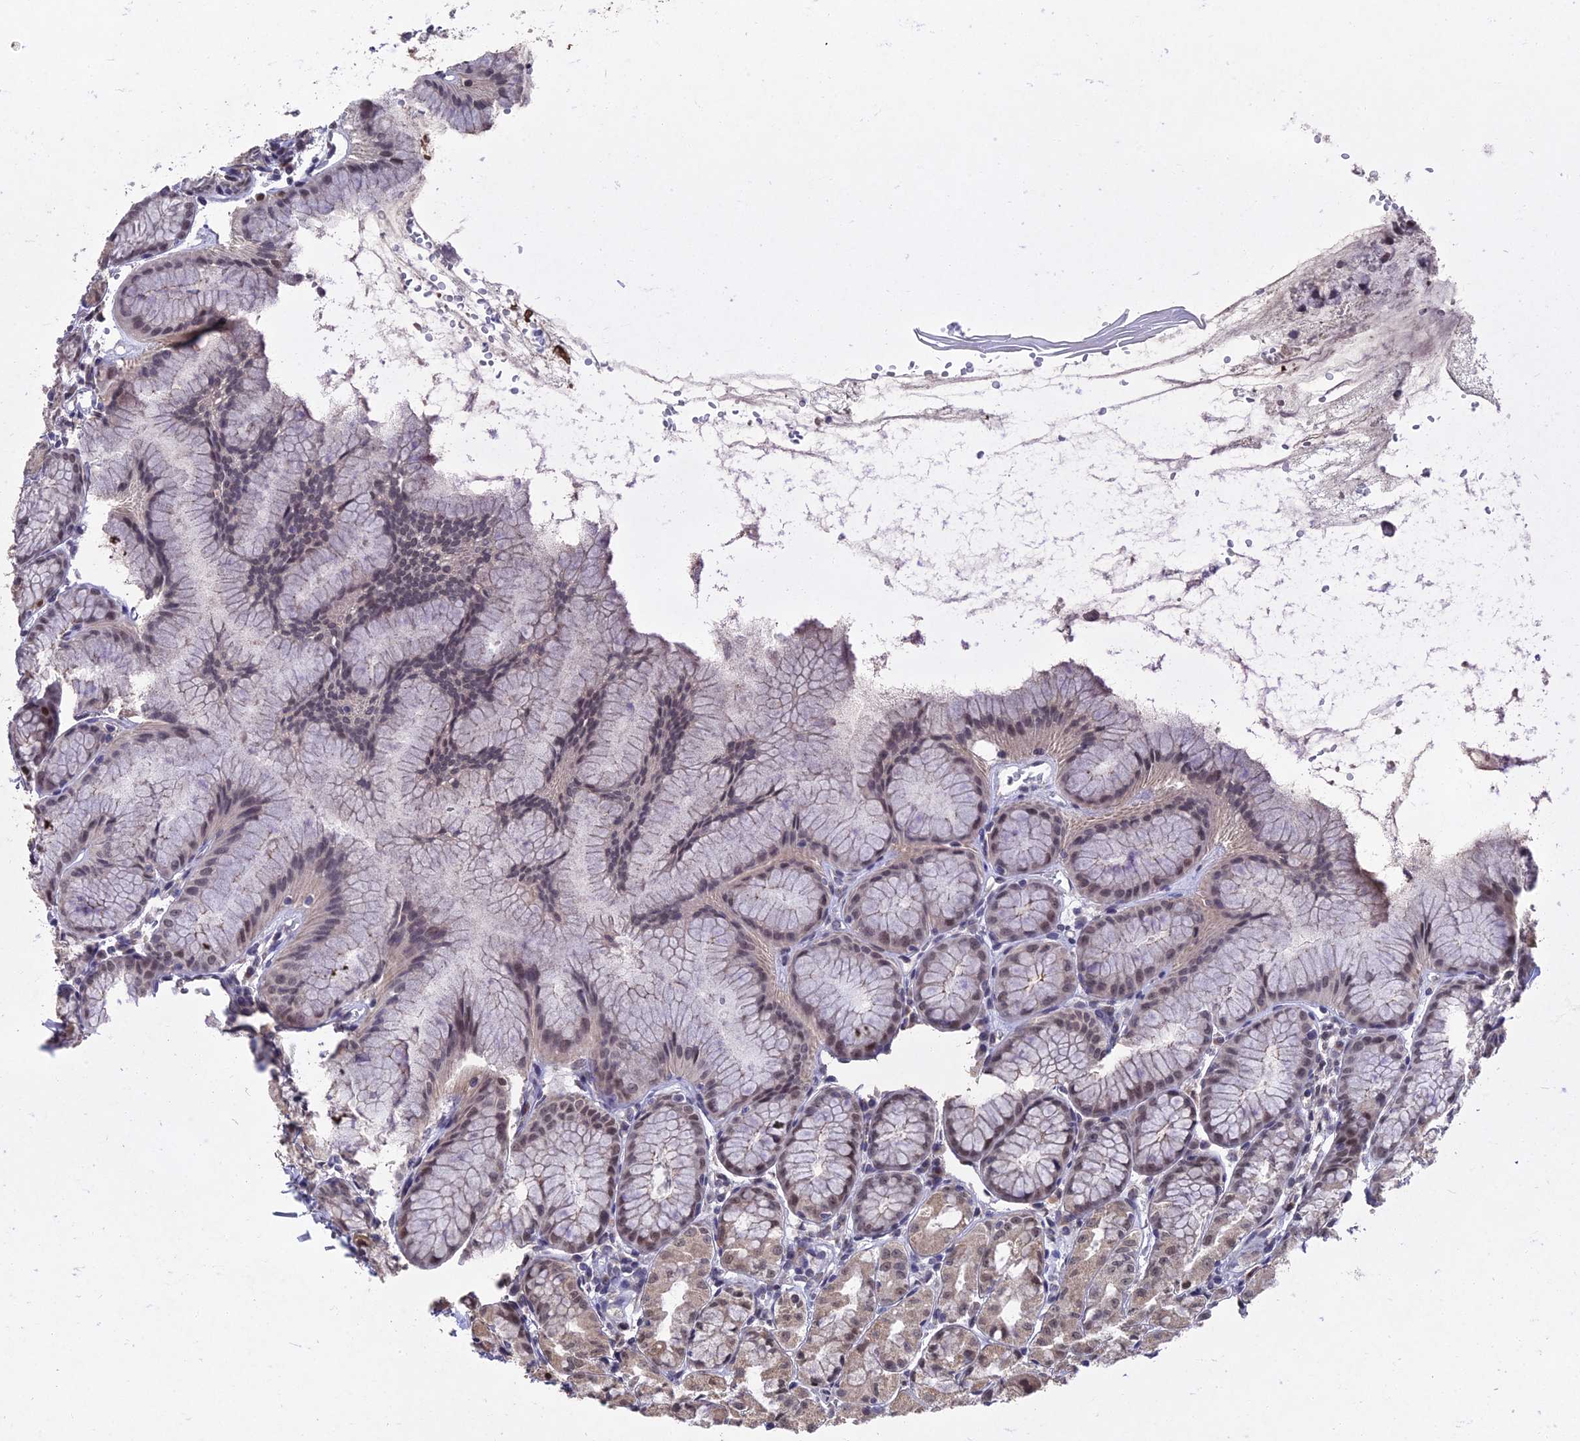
{"staining": {"intensity": "moderate", "quantity": "<25%", "location": "nuclear"}, "tissue": "stomach", "cell_type": "Glandular cells", "image_type": "normal", "snomed": [{"axis": "morphology", "description": "Normal tissue, NOS"}, {"axis": "topography", "description": "Stomach, upper"}], "caption": "An immunohistochemistry histopathology image of unremarkable tissue is shown. Protein staining in brown labels moderate nuclear positivity in stomach within glandular cells.", "gene": "GNA15", "patient": {"sex": "male", "age": 47}}